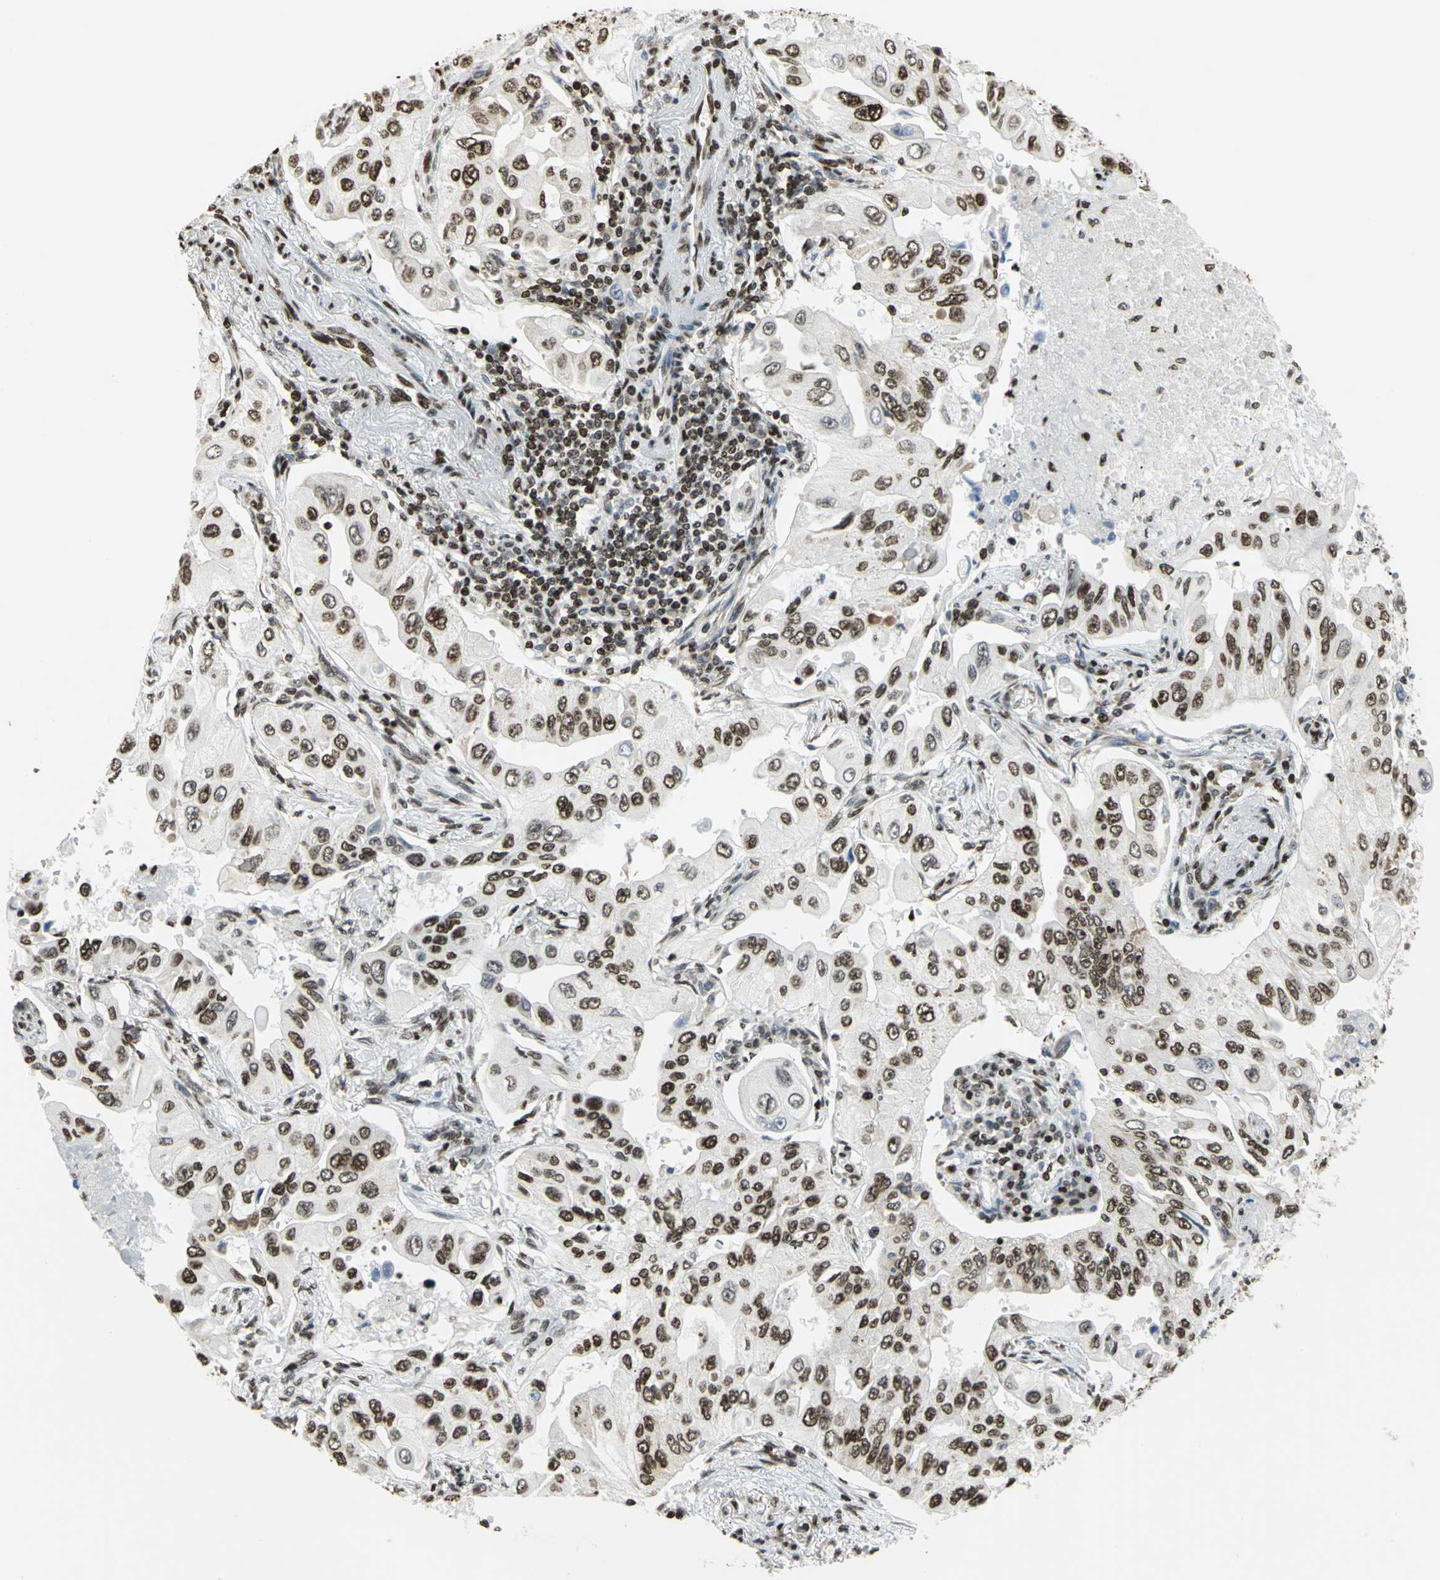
{"staining": {"intensity": "strong", "quantity": ">75%", "location": "nuclear"}, "tissue": "lung cancer", "cell_type": "Tumor cells", "image_type": "cancer", "snomed": [{"axis": "morphology", "description": "Adenocarcinoma, NOS"}, {"axis": "topography", "description": "Lung"}], "caption": "Brown immunohistochemical staining in human lung cancer exhibits strong nuclear staining in approximately >75% of tumor cells.", "gene": "HMGB1", "patient": {"sex": "male", "age": 84}}